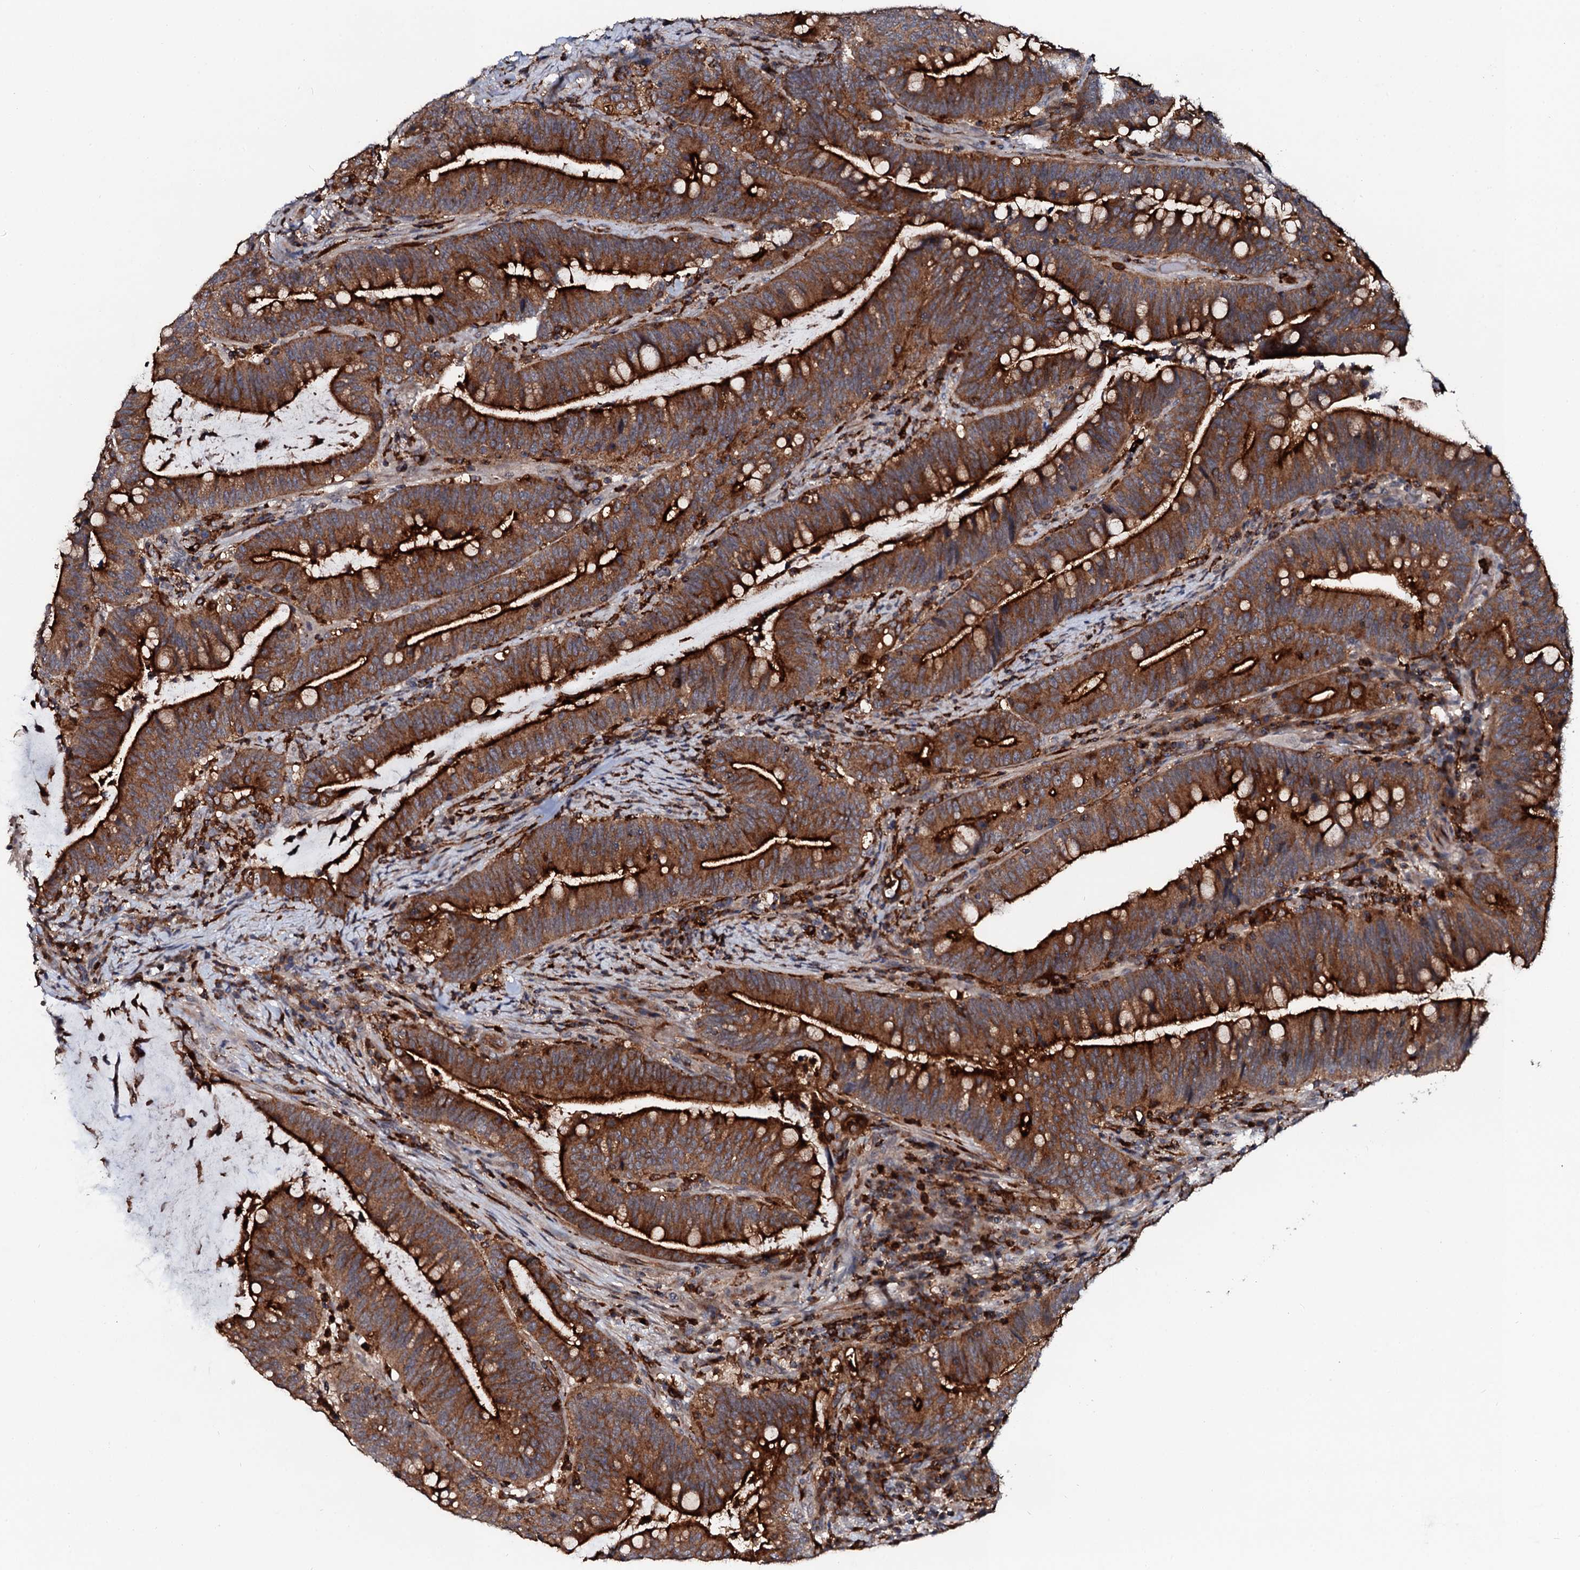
{"staining": {"intensity": "strong", "quantity": ">75%", "location": "cytoplasmic/membranous"}, "tissue": "colorectal cancer", "cell_type": "Tumor cells", "image_type": "cancer", "snomed": [{"axis": "morphology", "description": "Adenocarcinoma, NOS"}, {"axis": "topography", "description": "Colon"}], "caption": "This image demonstrates immunohistochemistry (IHC) staining of colorectal cancer (adenocarcinoma), with high strong cytoplasmic/membranous expression in about >75% of tumor cells.", "gene": "VAMP8", "patient": {"sex": "female", "age": 66}}